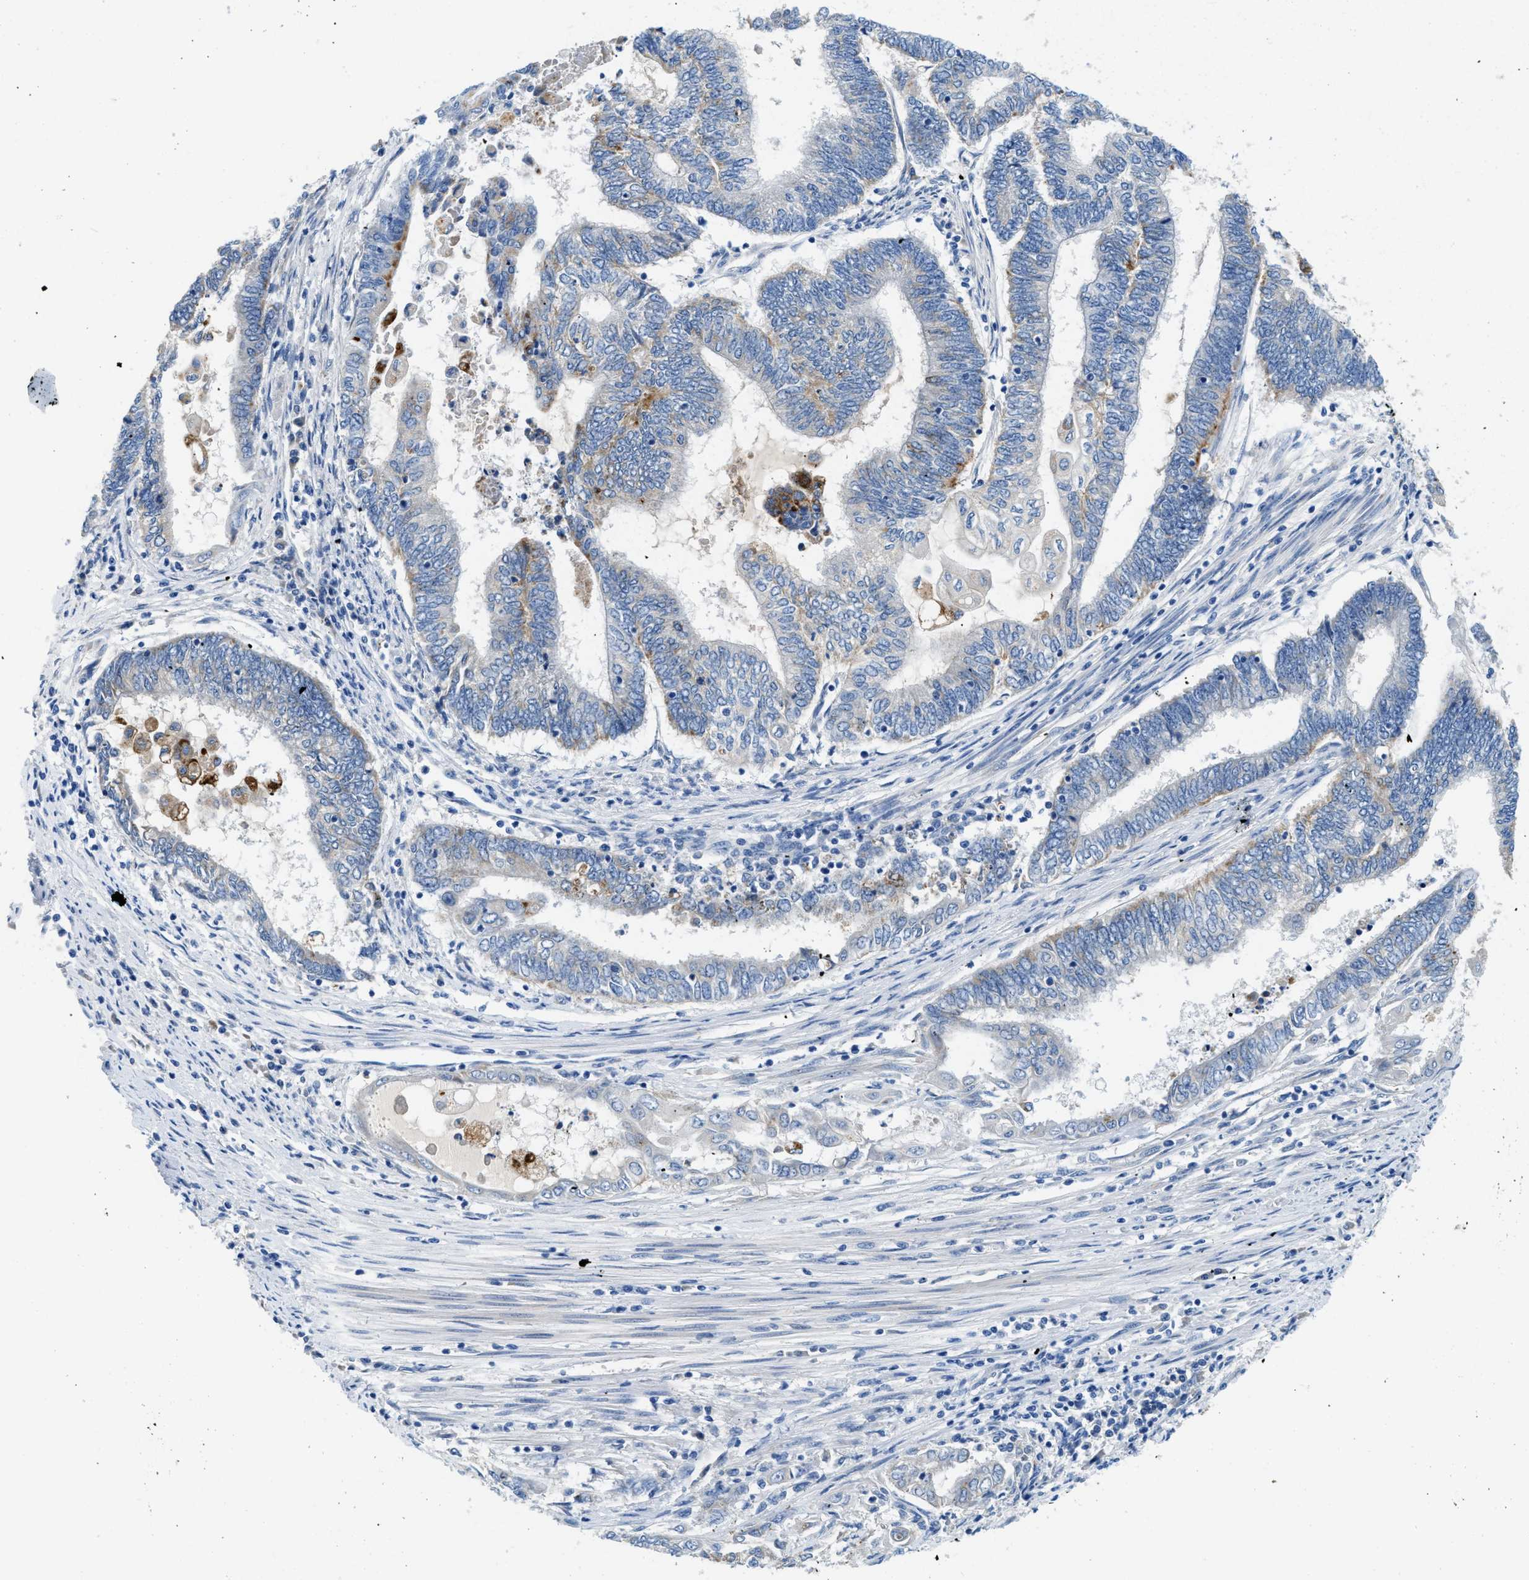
{"staining": {"intensity": "weak", "quantity": "<25%", "location": "cytoplasmic/membranous"}, "tissue": "endometrial cancer", "cell_type": "Tumor cells", "image_type": "cancer", "snomed": [{"axis": "morphology", "description": "Adenocarcinoma, NOS"}, {"axis": "topography", "description": "Uterus"}, {"axis": "topography", "description": "Endometrium"}], "caption": "The micrograph exhibits no significant expression in tumor cells of endometrial adenocarcinoma. (DAB IHC visualized using brightfield microscopy, high magnification).", "gene": "TSPAN3", "patient": {"sex": "female", "age": 70}}